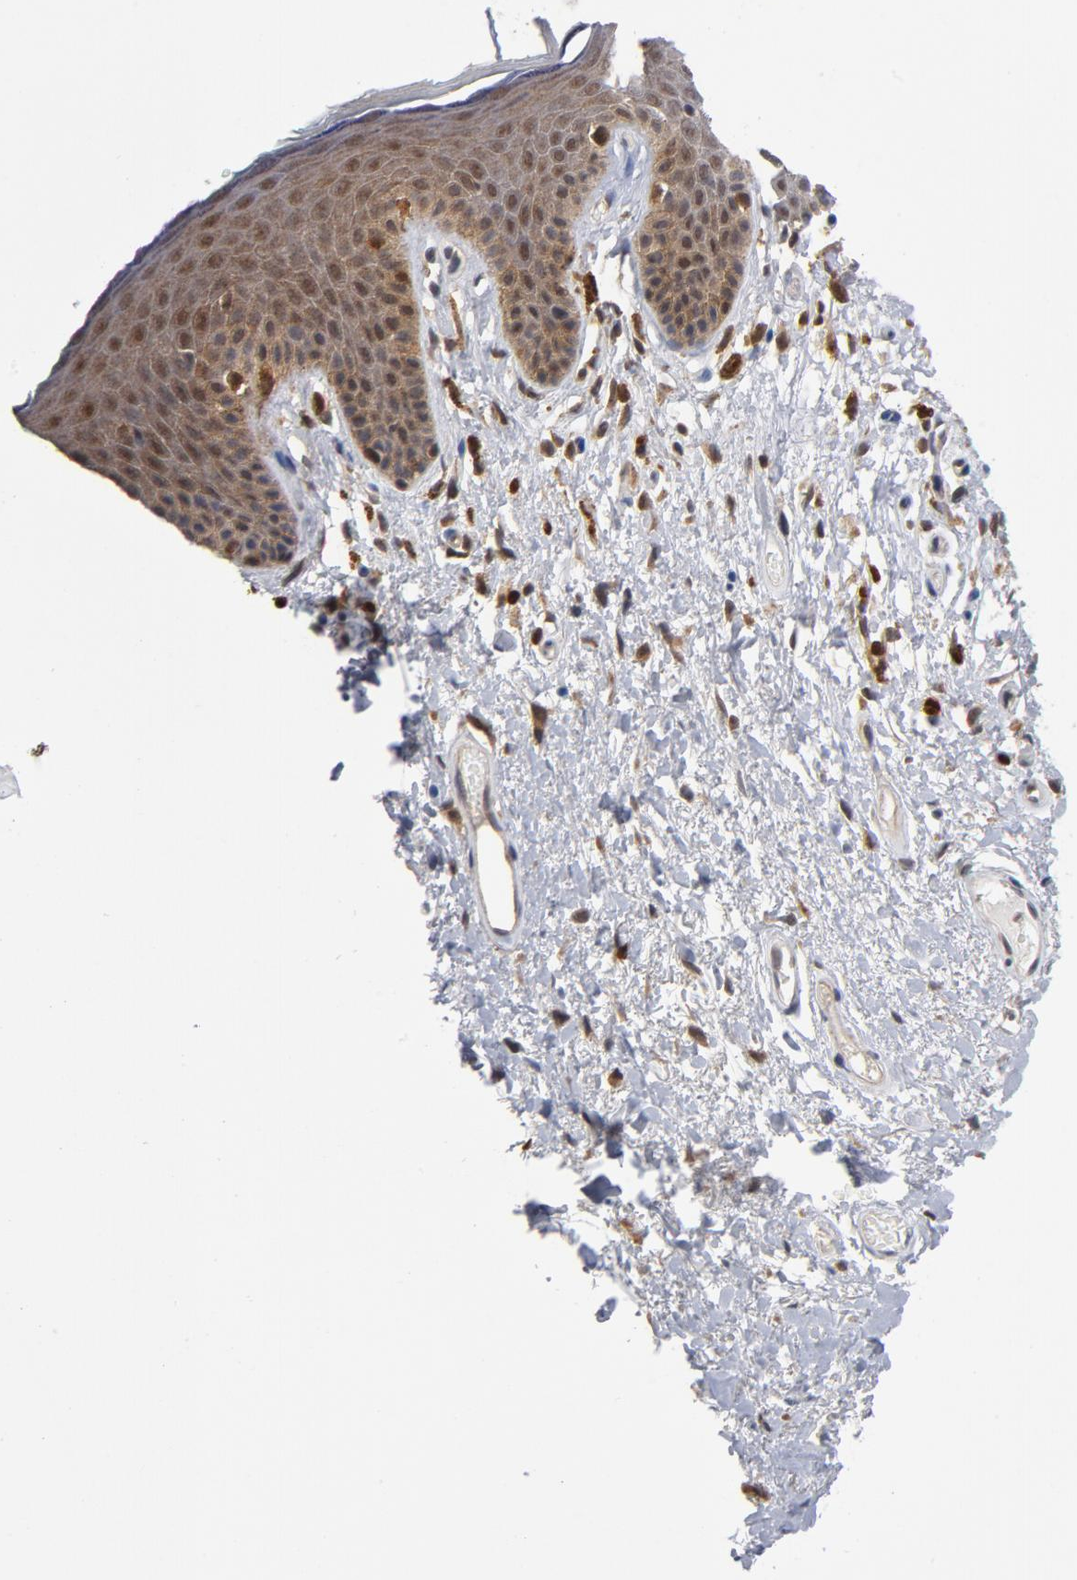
{"staining": {"intensity": "weak", "quantity": "25%-75%", "location": "cytoplasmic/membranous,nuclear"}, "tissue": "skin", "cell_type": "Epidermal cells", "image_type": "normal", "snomed": [{"axis": "morphology", "description": "Normal tissue, NOS"}, {"axis": "topography", "description": "Anal"}], "caption": "IHC staining of normal skin, which shows low levels of weak cytoplasmic/membranous,nuclear positivity in about 25%-75% of epidermal cells indicating weak cytoplasmic/membranous,nuclear protein expression. The staining was performed using DAB (brown) for protein detection and nuclei were counterstained in hematoxylin (blue).", "gene": "TRADD", "patient": {"sex": "male", "age": 74}}